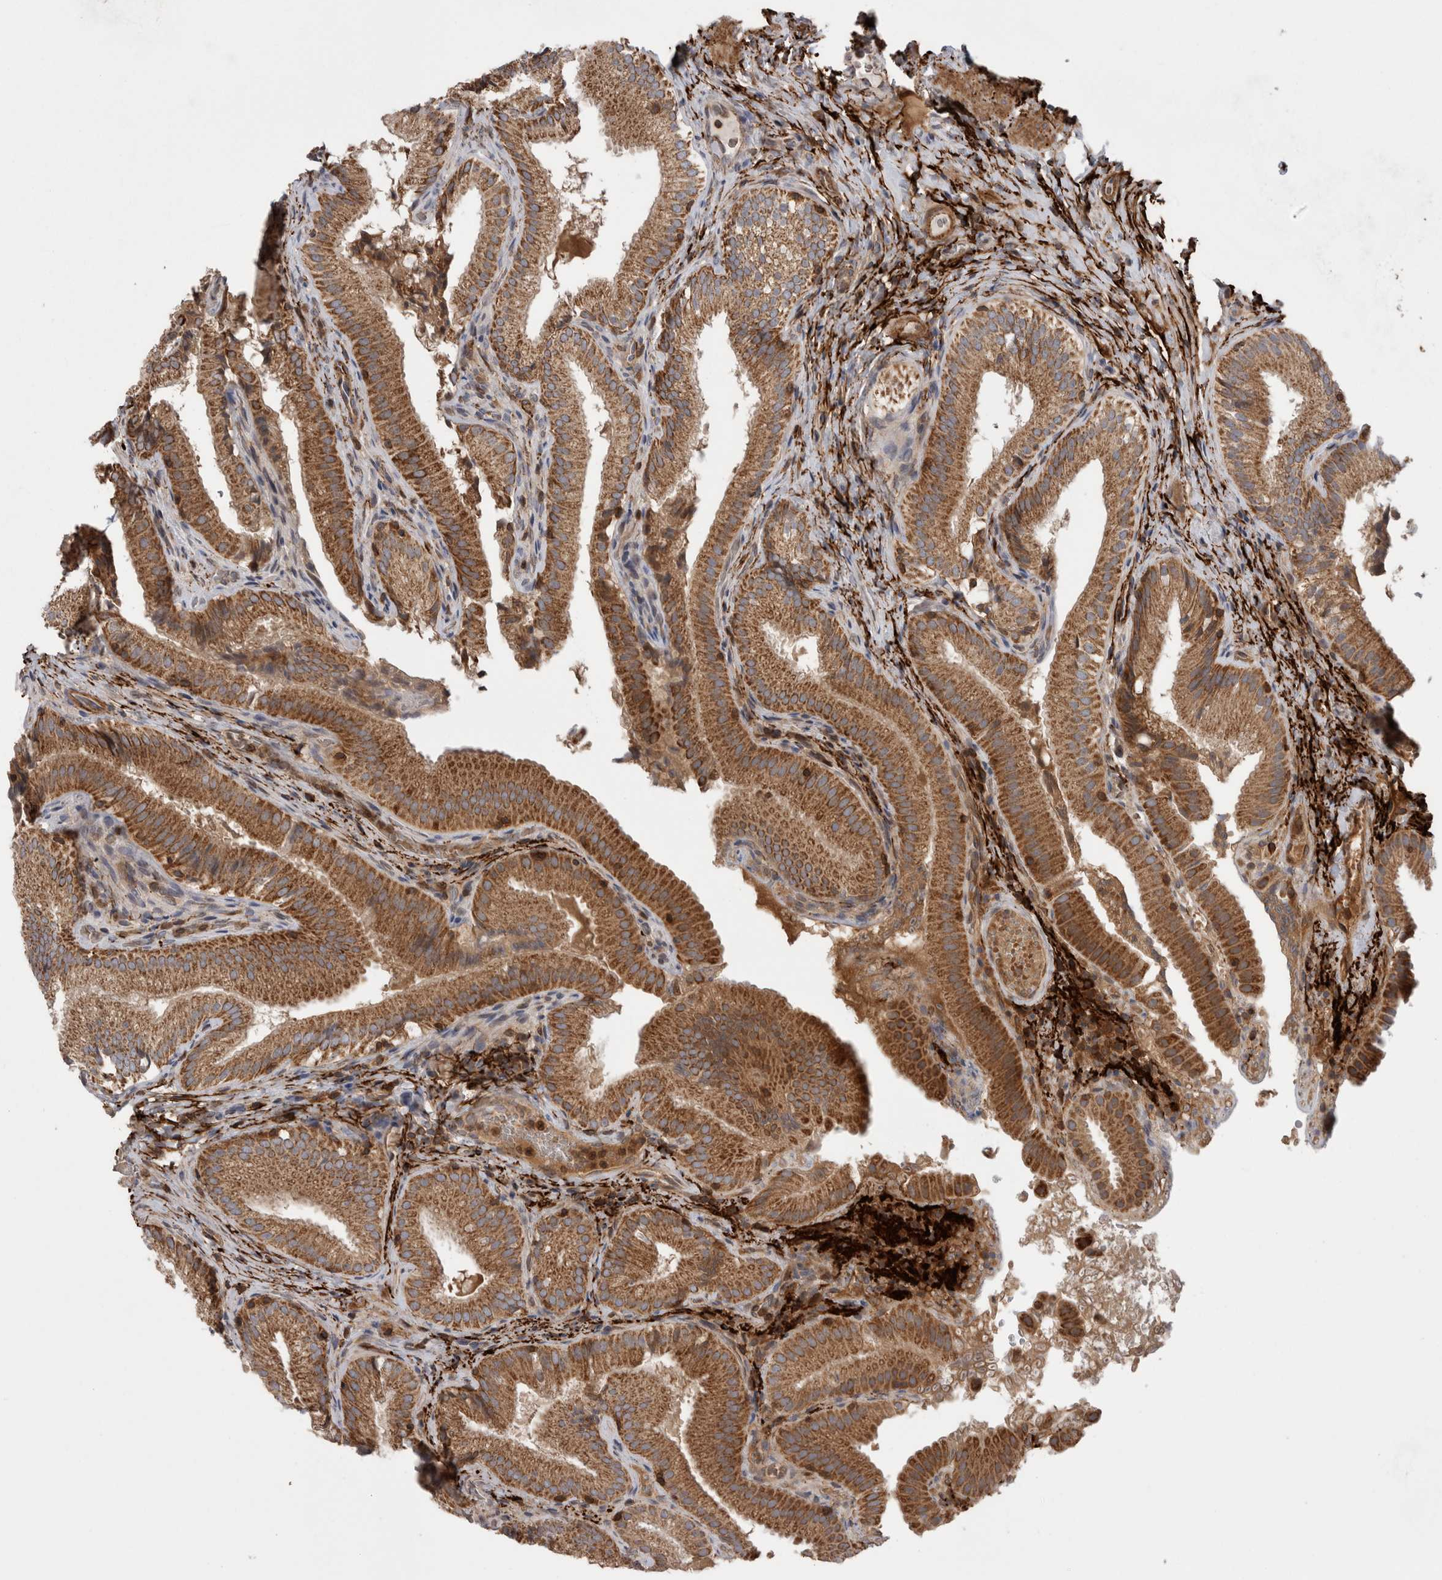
{"staining": {"intensity": "strong", "quantity": "25%-75%", "location": "cytoplasmic/membranous"}, "tissue": "gallbladder", "cell_type": "Glandular cells", "image_type": "normal", "snomed": [{"axis": "morphology", "description": "Normal tissue, NOS"}, {"axis": "topography", "description": "Gallbladder"}], "caption": "High-power microscopy captured an immunohistochemistry (IHC) micrograph of unremarkable gallbladder, revealing strong cytoplasmic/membranous staining in approximately 25%-75% of glandular cells. The staining was performed using DAB (3,3'-diaminobenzidine), with brown indicating positive protein expression. Nuclei are stained blue with hematoxylin.", "gene": "DARS2", "patient": {"sex": "female", "age": 30}}